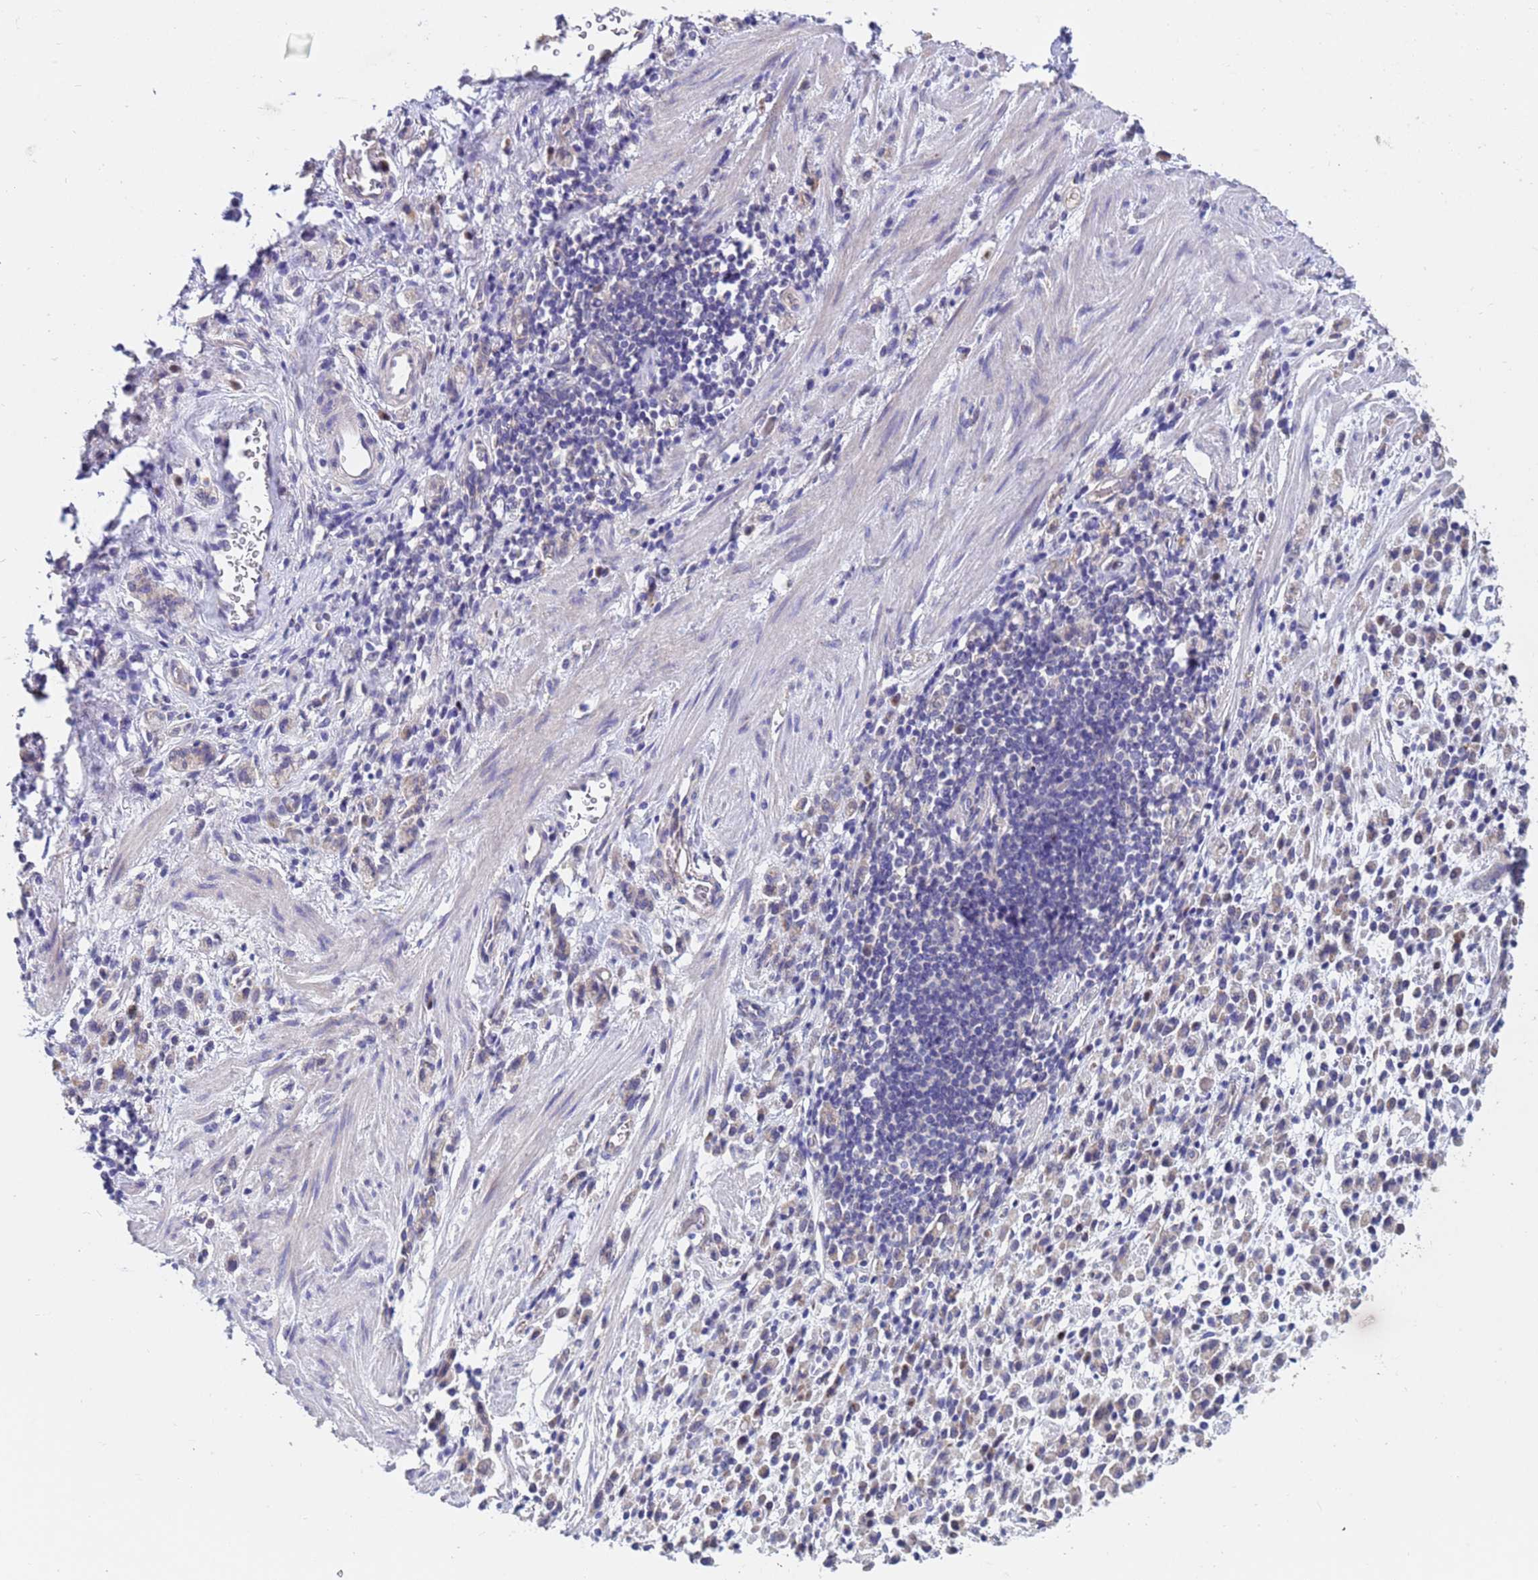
{"staining": {"intensity": "negative", "quantity": "none", "location": "none"}, "tissue": "stomach cancer", "cell_type": "Tumor cells", "image_type": "cancer", "snomed": [{"axis": "morphology", "description": "Adenocarcinoma, NOS"}, {"axis": "topography", "description": "Stomach"}], "caption": "Immunohistochemistry (IHC) micrograph of neoplastic tissue: stomach cancer stained with DAB exhibits no significant protein staining in tumor cells.", "gene": "IHO1", "patient": {"sex": "male", "age": 77}}